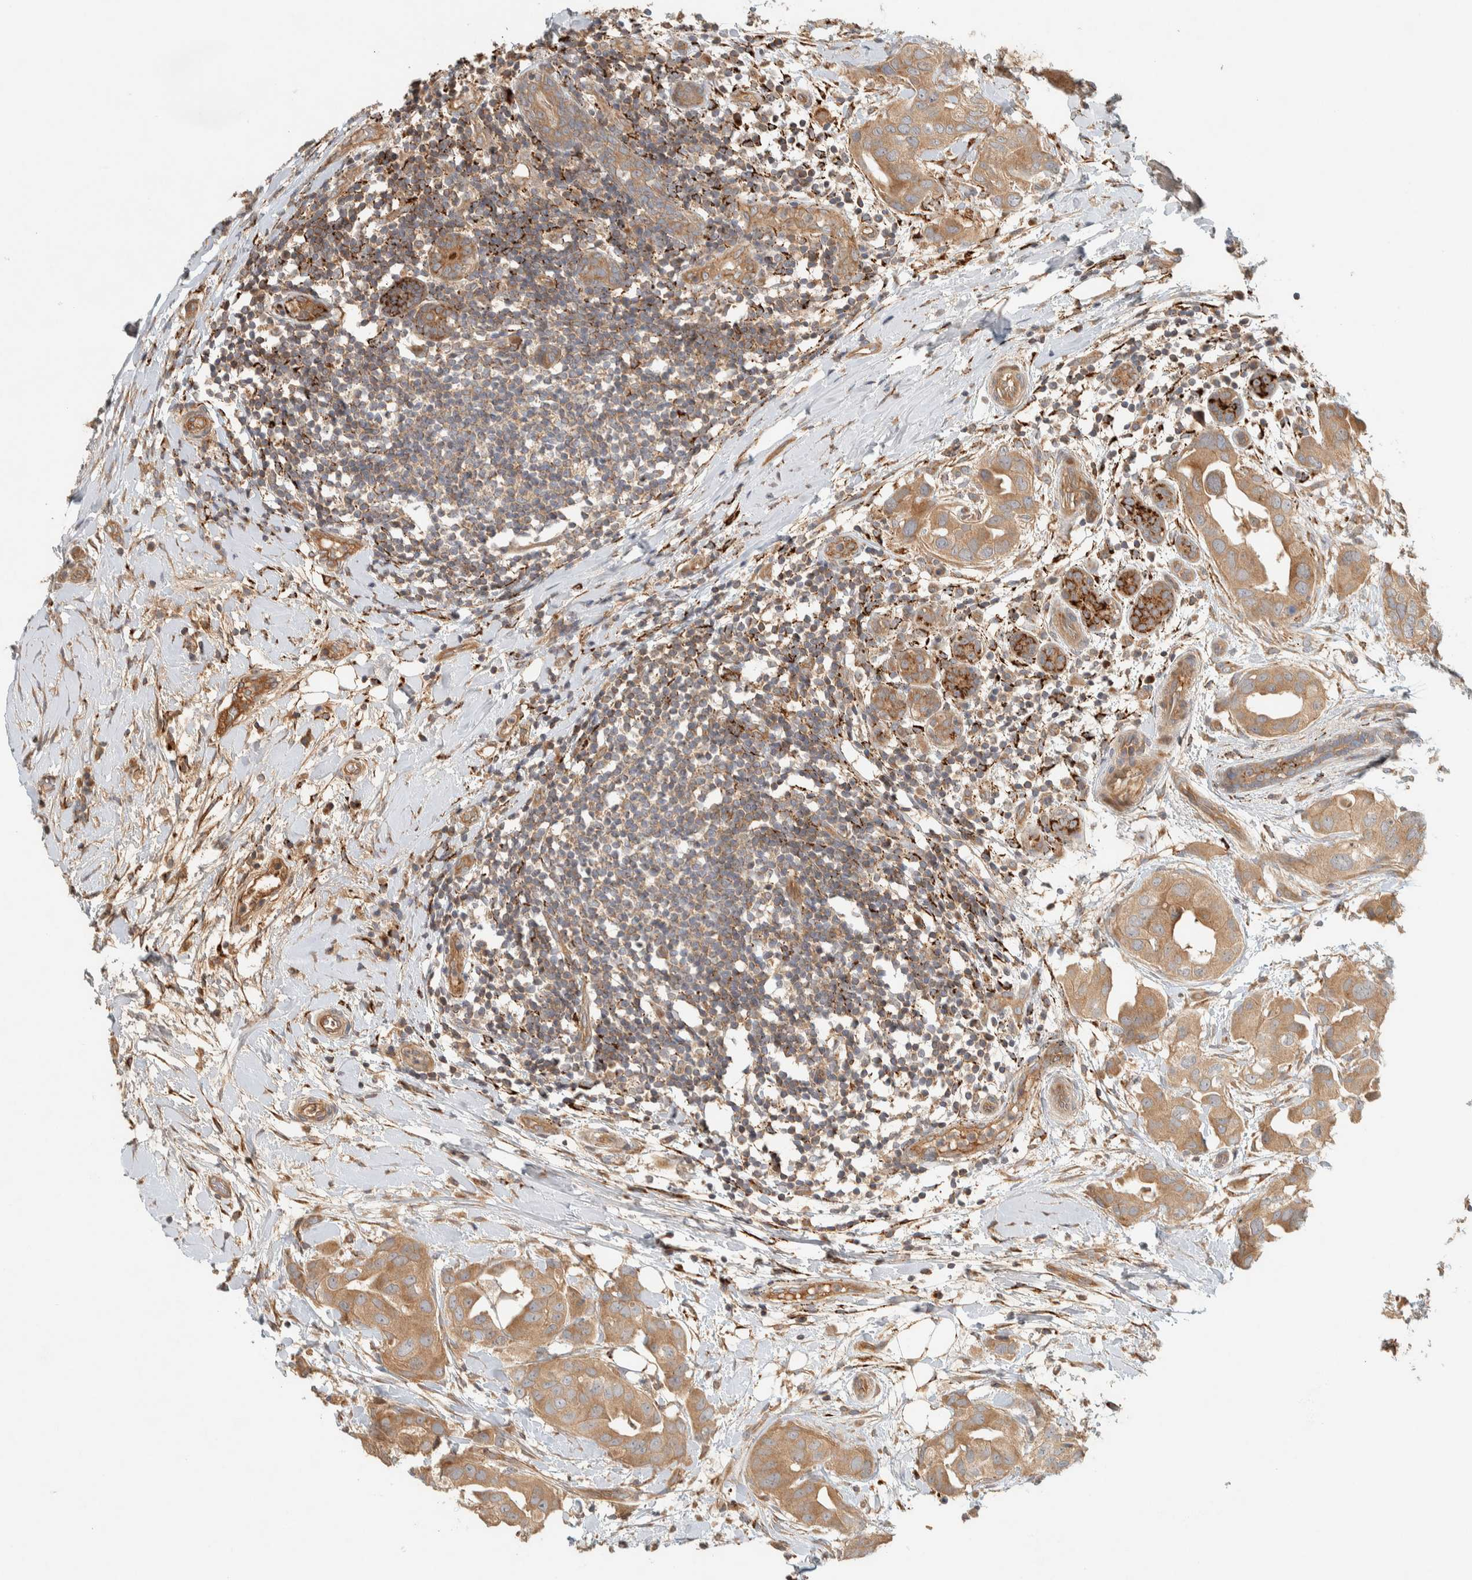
{"staining": {"intensity": "moderate", "quantity": ">75%", "location": "cytoplasmic/membranous"}, "tissue": "breast cancer", "cell_type": "Tumor cells", "image_type": "cancer", "snomed": [{"axis": "morphology", "description": "Duct carcinoma"}, {"axis": "topography", "description": "Breast"}], "caption": "The histopathology image exhibits immunohistochemical staining of breast cancer. There is moderate cytoplasmic/membranous staining is seen in about >75% of tumor cells.", "gene": "FAM167A", "patient": {"sex": "female", "age": 40}}